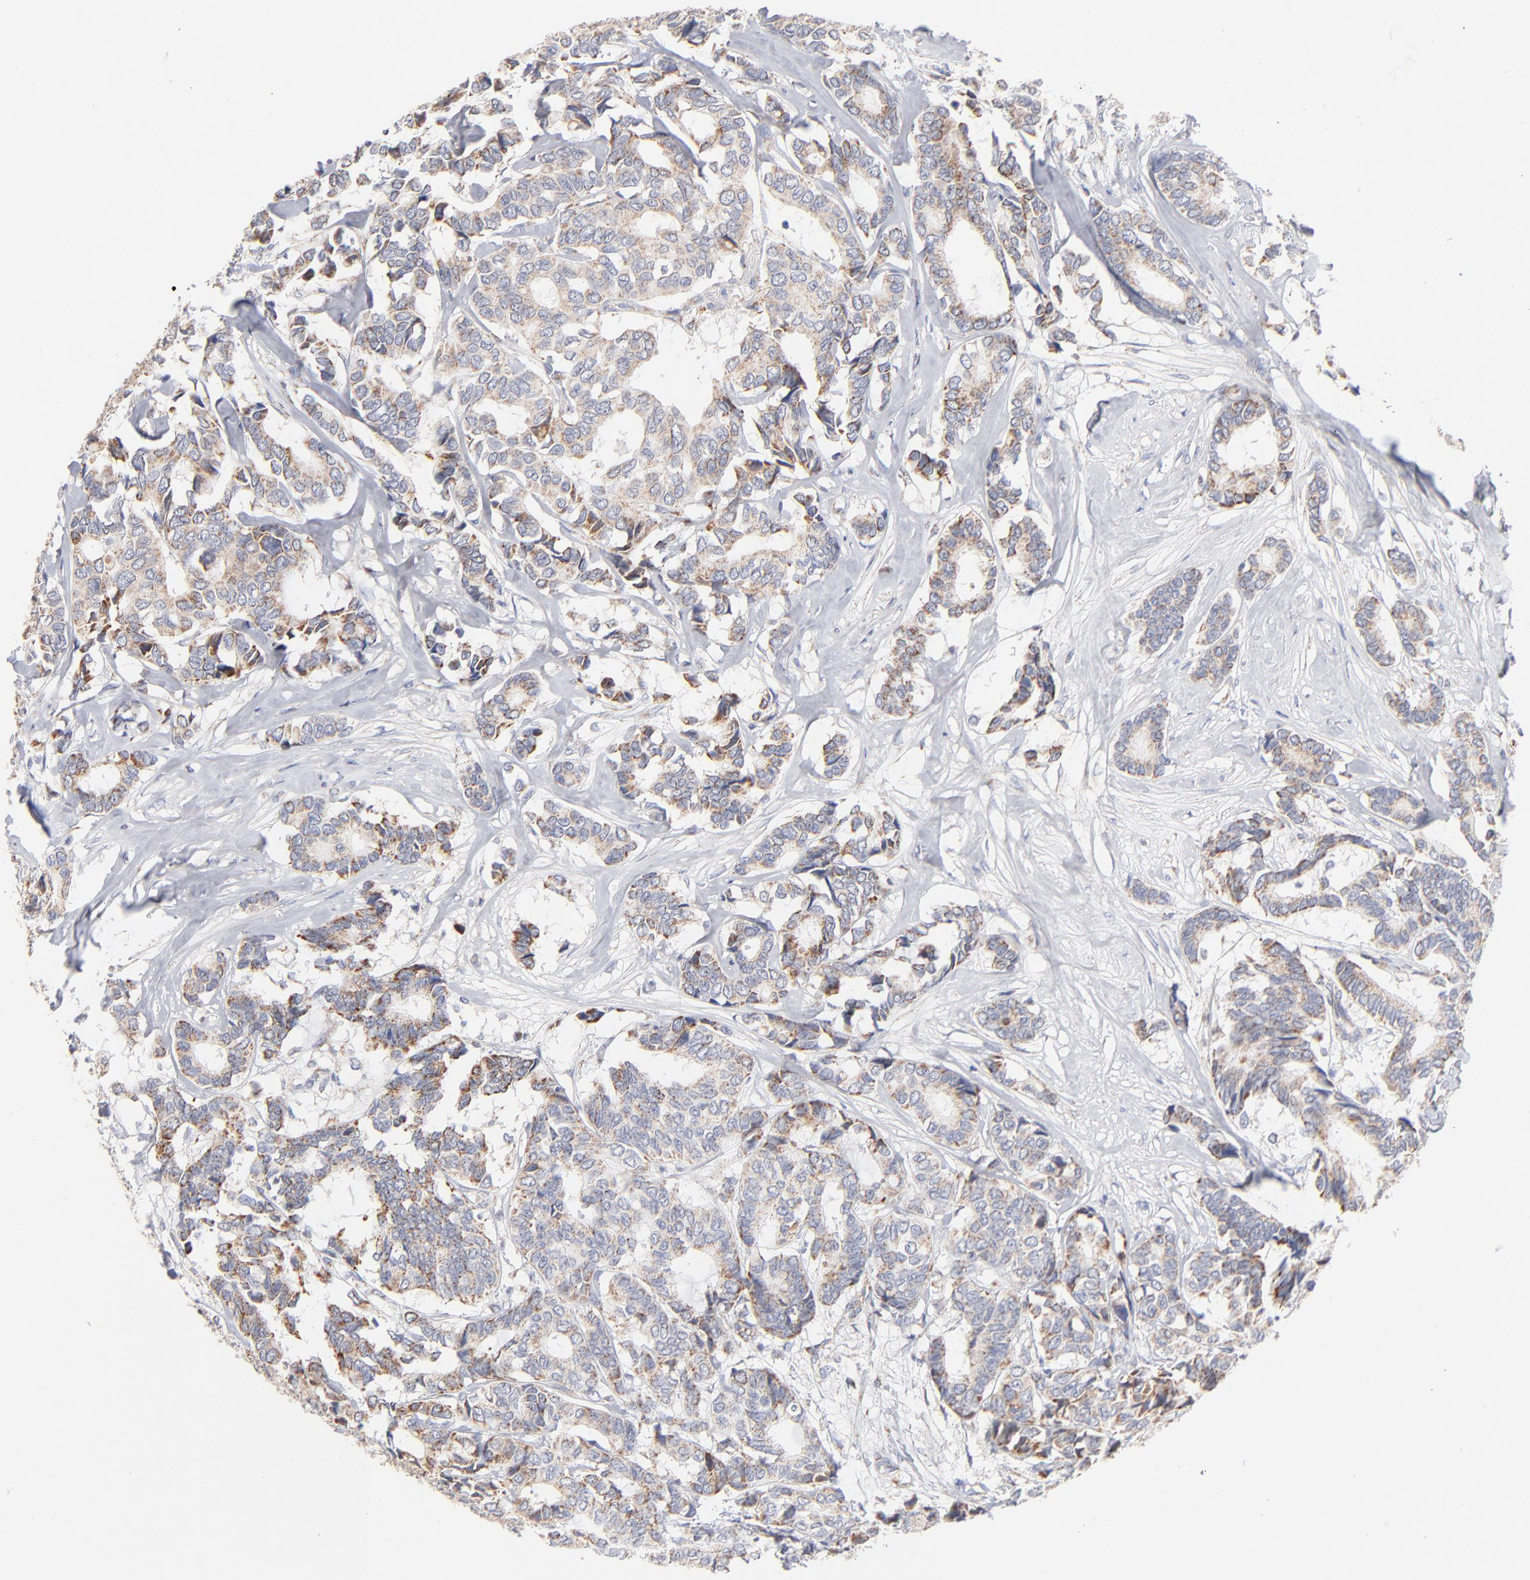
{"staining": {"intensity": "moderate", "quantity": ">75%", "location": "cytoplasmic/membranous"}, "tissue": "breast cancer", "cell_type": "Tumor cells", "image_type": "cancer", "snomed": [{"axis": "morphology", "description": "Duct carcinoma"}, {"axis": "topography", "description": "Breast"}], "caption": "Immunohistochemical staining of breast intraductal carcinoma displays medium levels of moderate cytoplasmic/membranous staining in approximately >75% of tumor cells.", "gene": "MRPL58", "patient": {"sex": "female", "age": 87}}